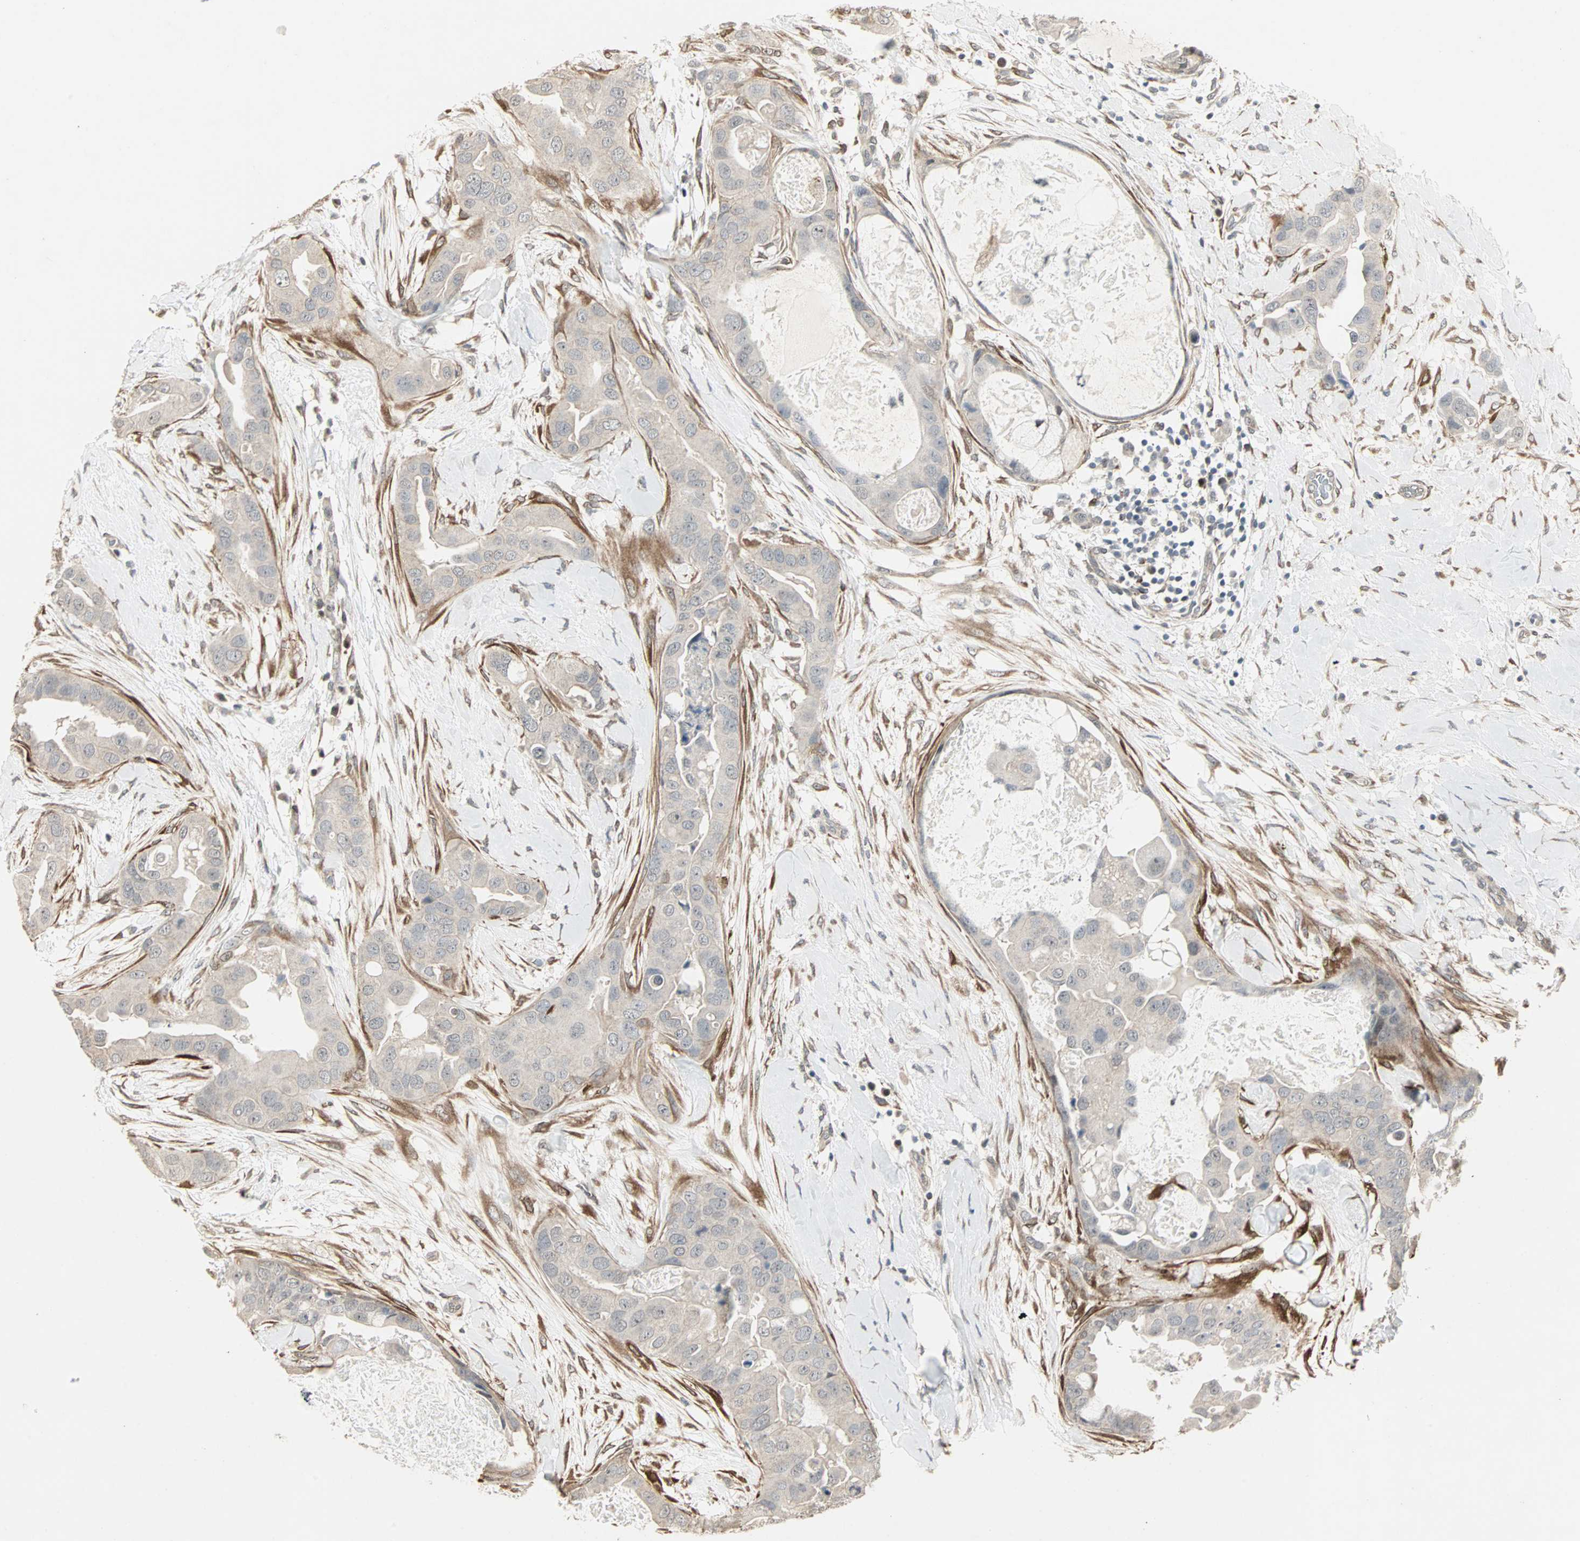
{"staining": {"intensity": "weak", "quantity": "25%-75%", "location": "cytoplasmic/membranous"}, "tissue": "breast cancer", "cell_type": "Tumor cells", "image_type": "cancer", "snomed": [{"axis": "morphology", "description": "Duct carcinoma"}, {"axis": "topography", "description": "Breast"}], "caption": "Infiltrating ductal carcinoma (breast) stained with a protein marker shows weak staining in tumor cells.", "gene": "TRPV4", "patient": {"sex": "female", "age": 40}}